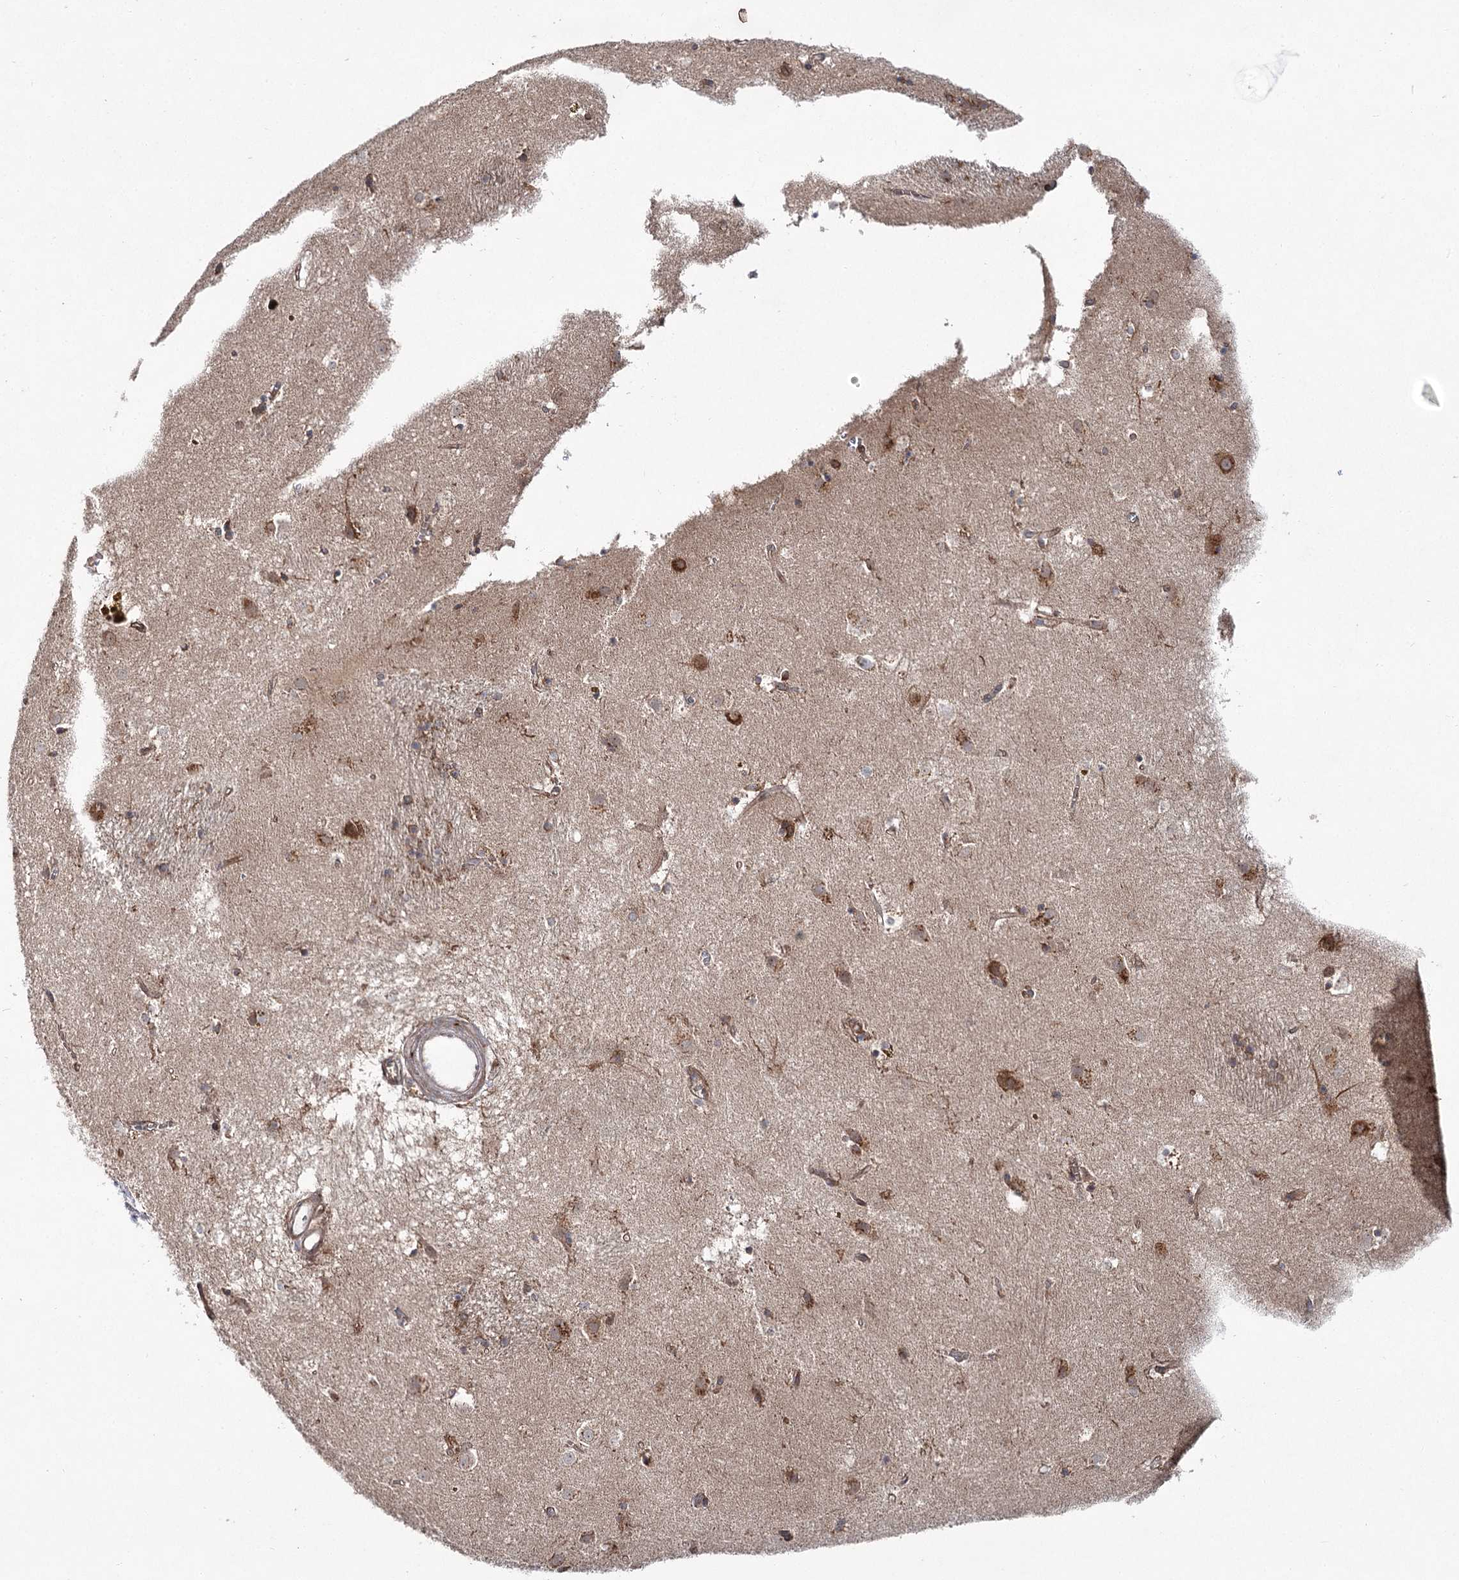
{"staining": {"intensity": "moderate", "quantity": "<25%", "location": "cytoplasmic/membranous"}, "tissue": "caudate", "cell_type": "Glial cells", "image_type": "normal", "snomed": [{"axis": "morphology", "description": "Normal tissue, NOS"}, {"axis": "topography", "description": "Lateral ventricle wall"}], "caption": "Unremarkable caudate reveals moderate cytoplasmic/membranous staining in about <25% of glial cells The staining is performed using DAB brown chromogen to label protein expression. The nuclei are counter-stained blue using hematoxylin..", "gene": "VWA2", "patient": {"sex": "male", "age": 70}}